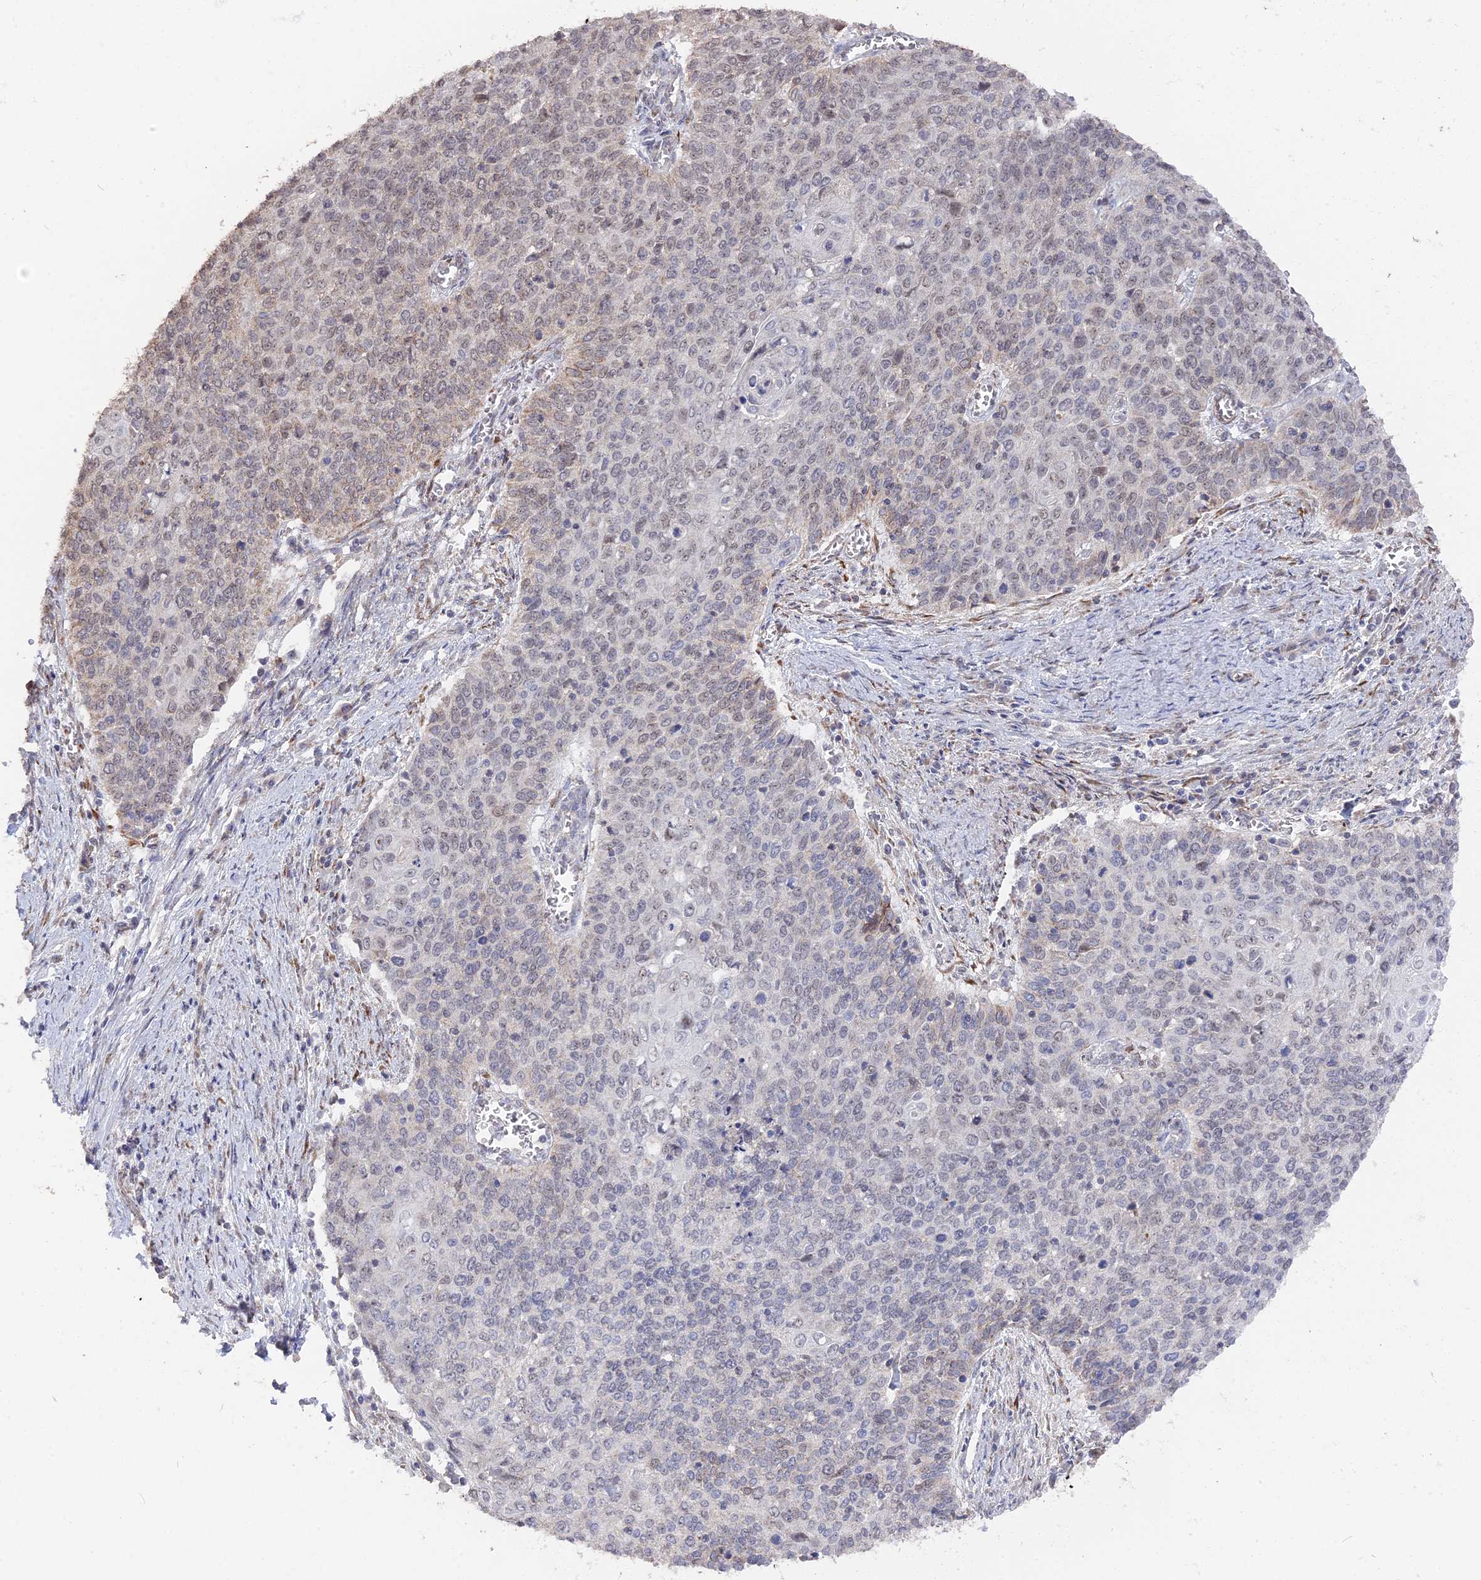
{"staining": {"intensity": "weak", "quantity": "<25%", "location": "nuclear"}, "tissue": "cervical cancer", "cell_type": "Tumor cells", "image_type": "cancer", "snomed": [{"axis": "morphology", "description": "Squamous cell carcinoma, NOS"}, {"axis": "topography", "description": "Cervix"}], "caption": "Human squamous cell carcinoma (cervical) stained for a protein using immunohistochemistry shows no positivity in tumor cells.", "gene": "SEMG2", "patient": {"sex": "female", "age": 39}}